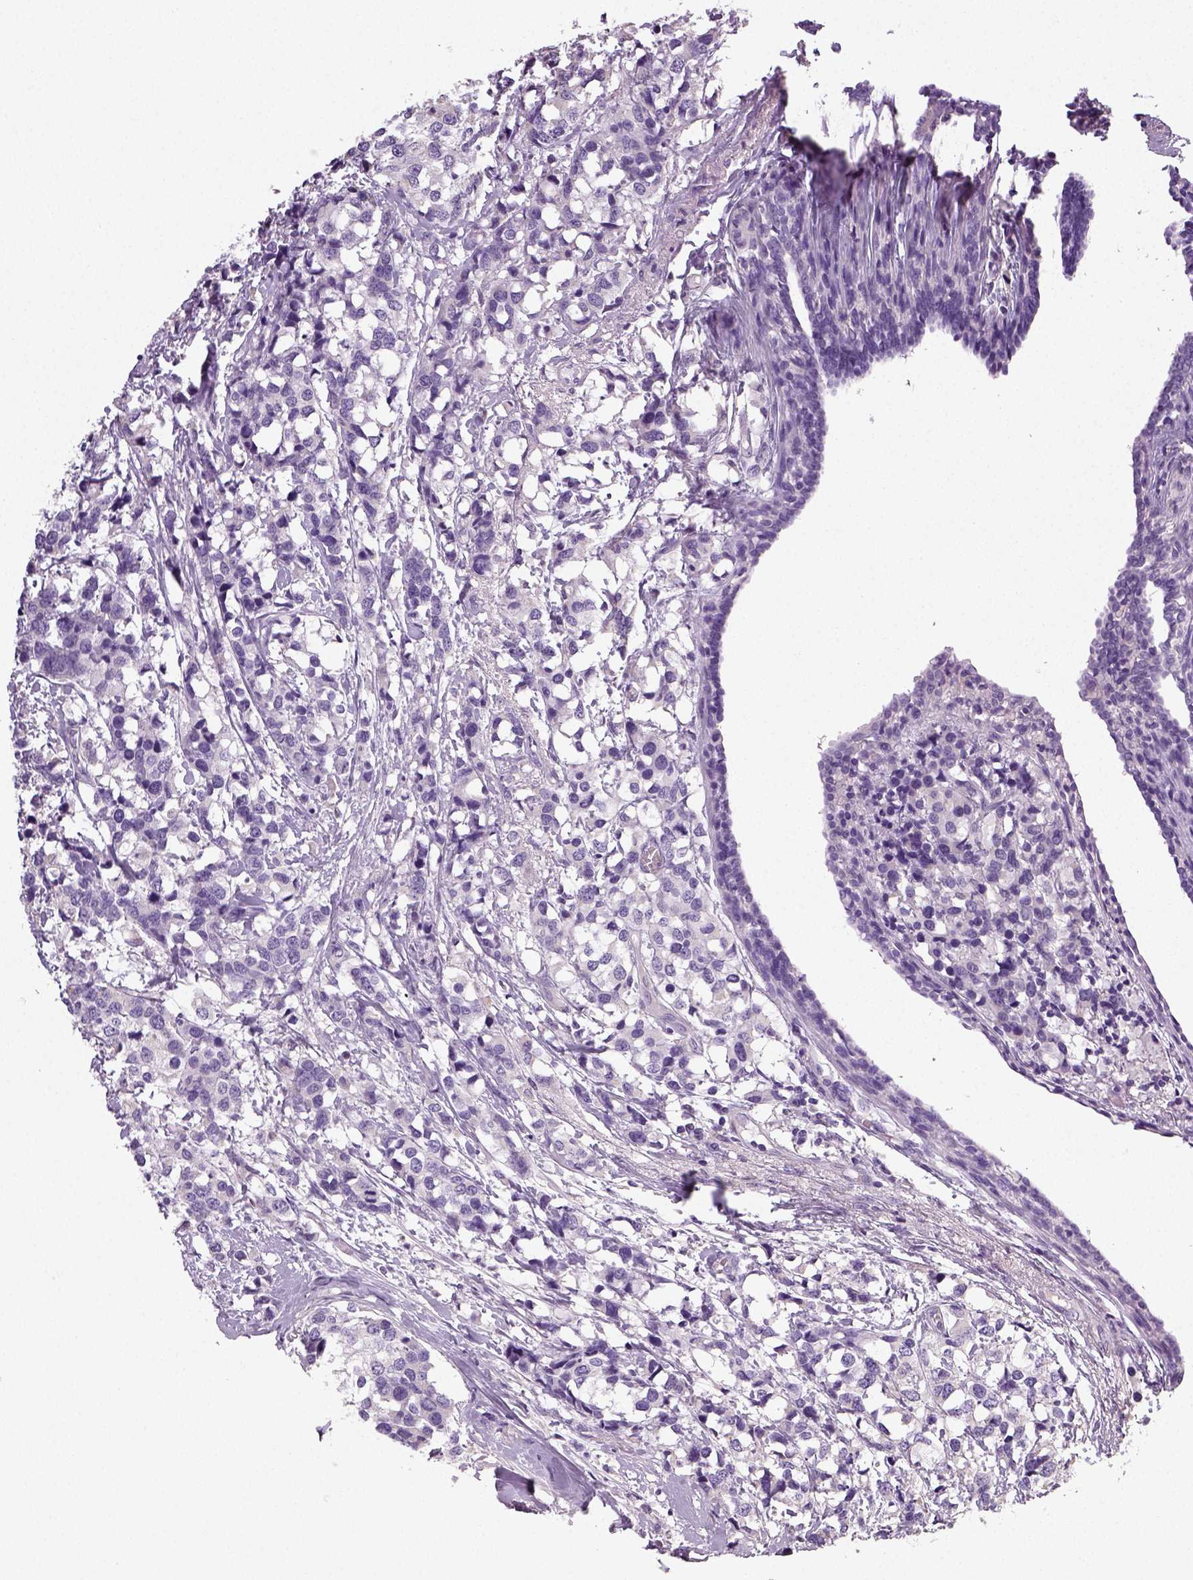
{"staining": {"intensity": "negative", "quantity": "none", "location": "none"}, "tissue": "breast cancer", "cell_type": "Tumor cells", "image_type": "cancer", "snomed": [{"axis": "morphology", "description": "Lobular carcinoma"}, {"axis": "topography", "description": "Breast"}], "caption": "Breast cancer was stained to show a protein in brown. There is no significant positivity in tumor cells.", "gene": "NECAB2", "patient": {"sex": "female", "age": 59}}